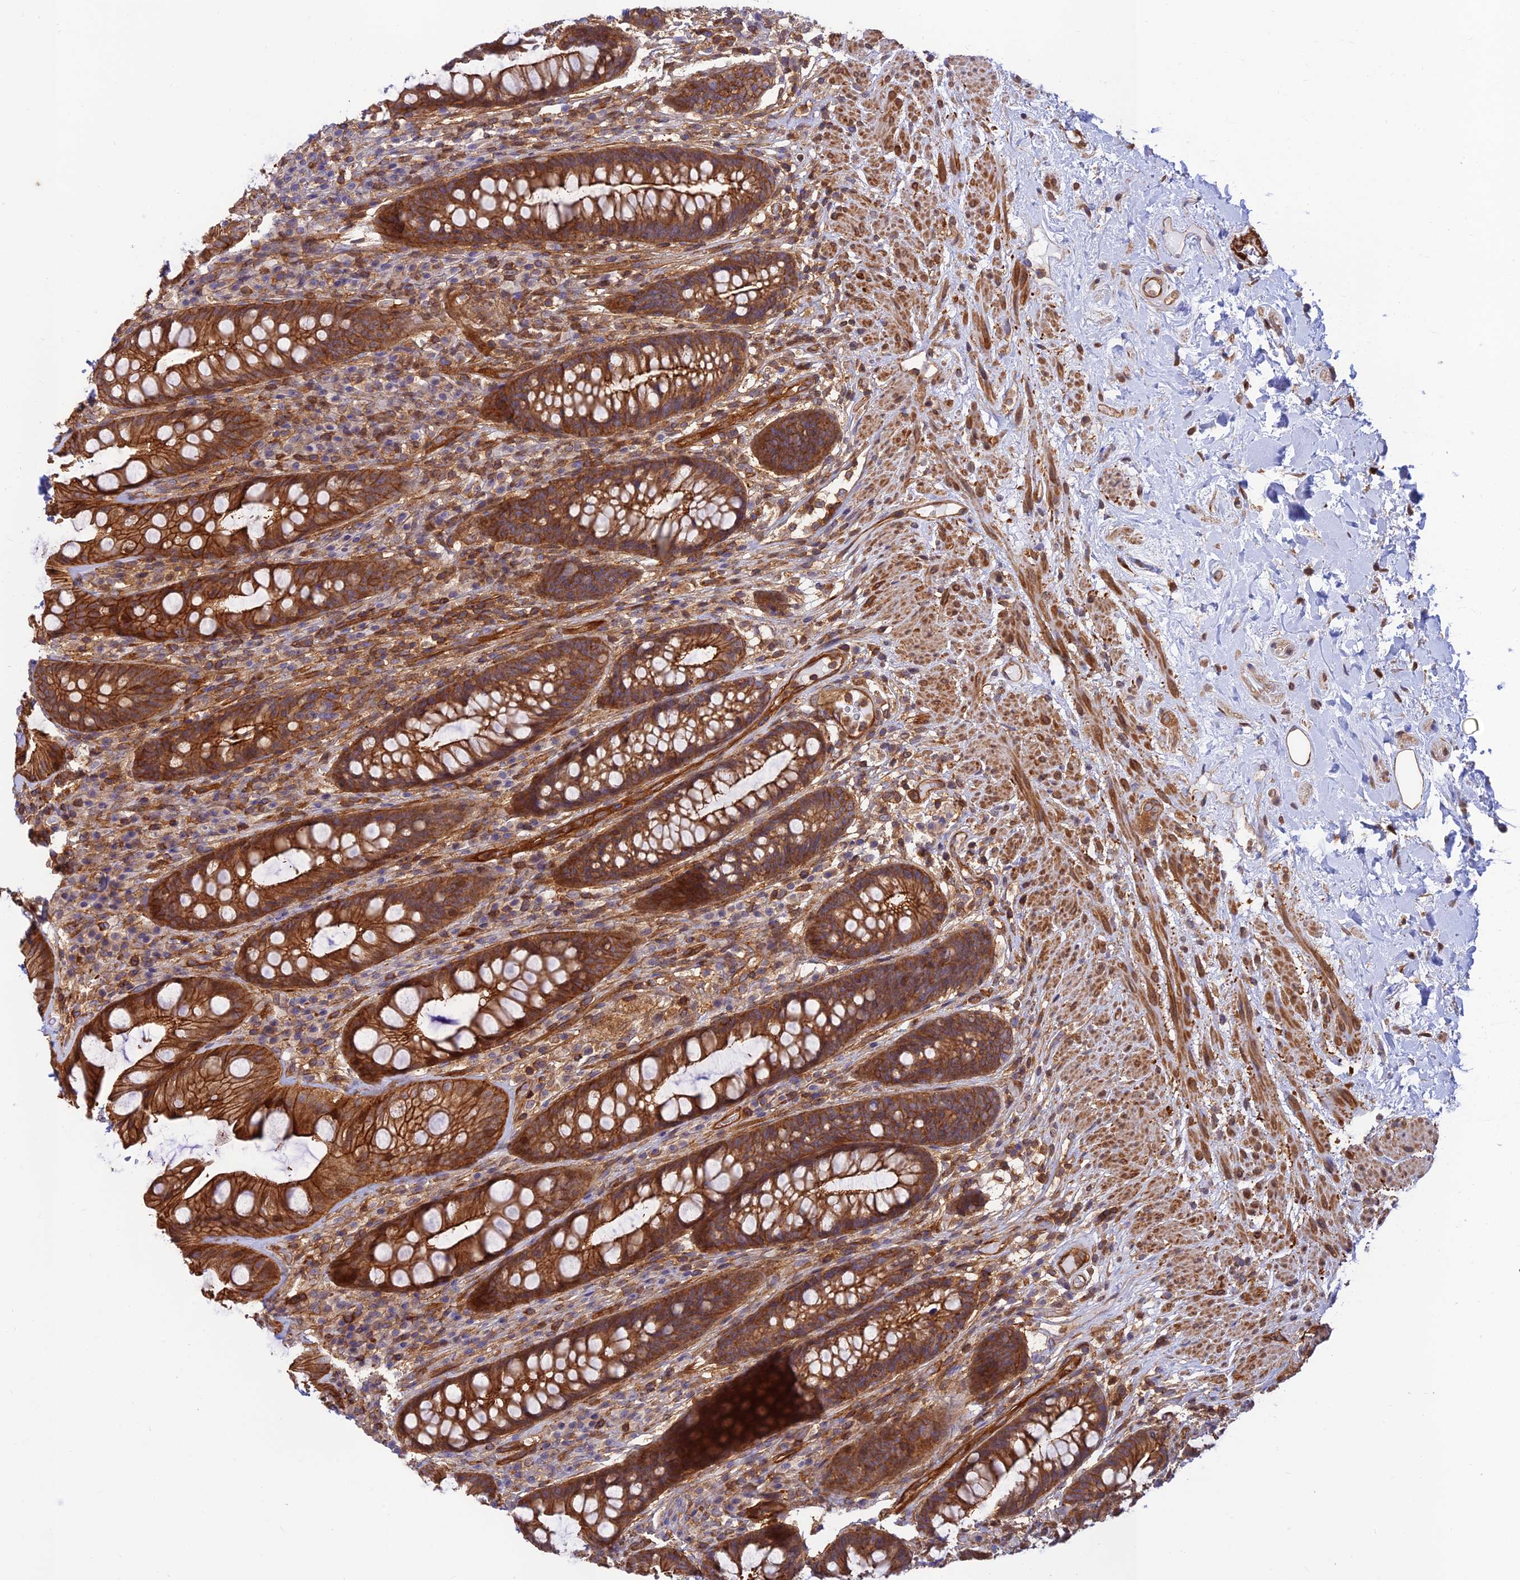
{"staining": {"intensity": "strong", "quantity": ">75%", "location": "cytoplasmic/membranous"}, "tissue": "rectum", "cell_type": "Glandular cells", "image_type": "normal", "snomed": [{"axis": "morphology", "description": "Normal tissue, NOS"}, {"axis": "topography", "description": "Rectum"}], "caption": "Immunohistochemistry histopathology image of unremarkable rectum stained for a protein (brown), which reveals high levels of strong cytoplasmic/membranous expression in about >75% of glandular cells.", "gene": "PPP1R12C", "patient": {"sex": "male", "age": 74}}